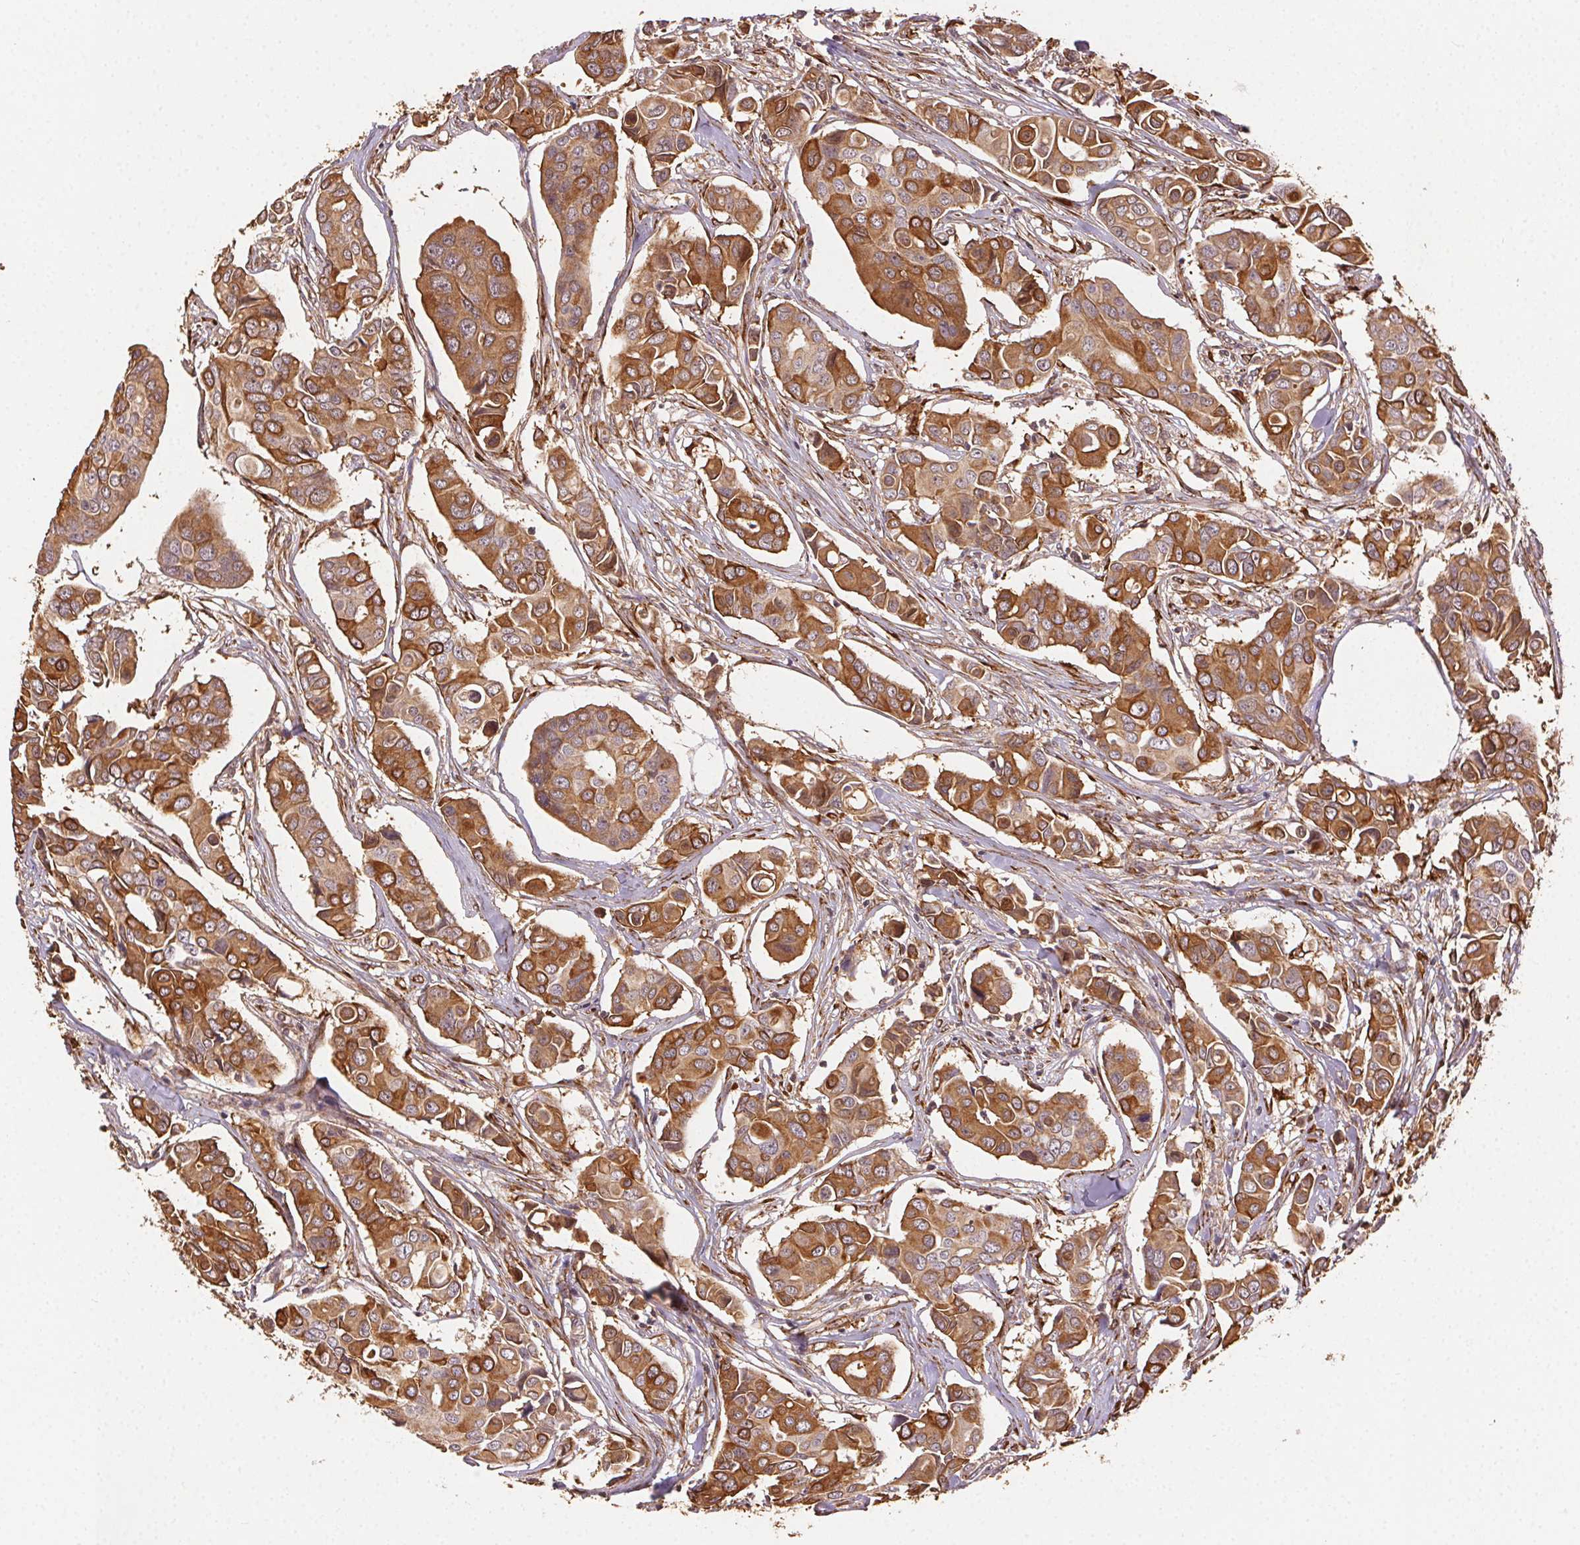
{"staining": {"intensity": "moderate", "quantity": ">75%", "location": "cytoplasmic/membranous"}, "tissue": "breast cancer", "cell_type": "Tumor cells", "image_type": "cancer", "snomed": [{"axis": "morphology", "description": "Duct carcinoma"}, {"axis": "topography", "description": "Breast"}], "caption": "Immunohistochemistry of breast intraductal carcinoma demonstrates medium levels of moderate cytoplasmic/membranous positivity in approximately >75% of tumor cells.", "gene": "KLHL15", "patient": {"sex": "female", "age": 54}}